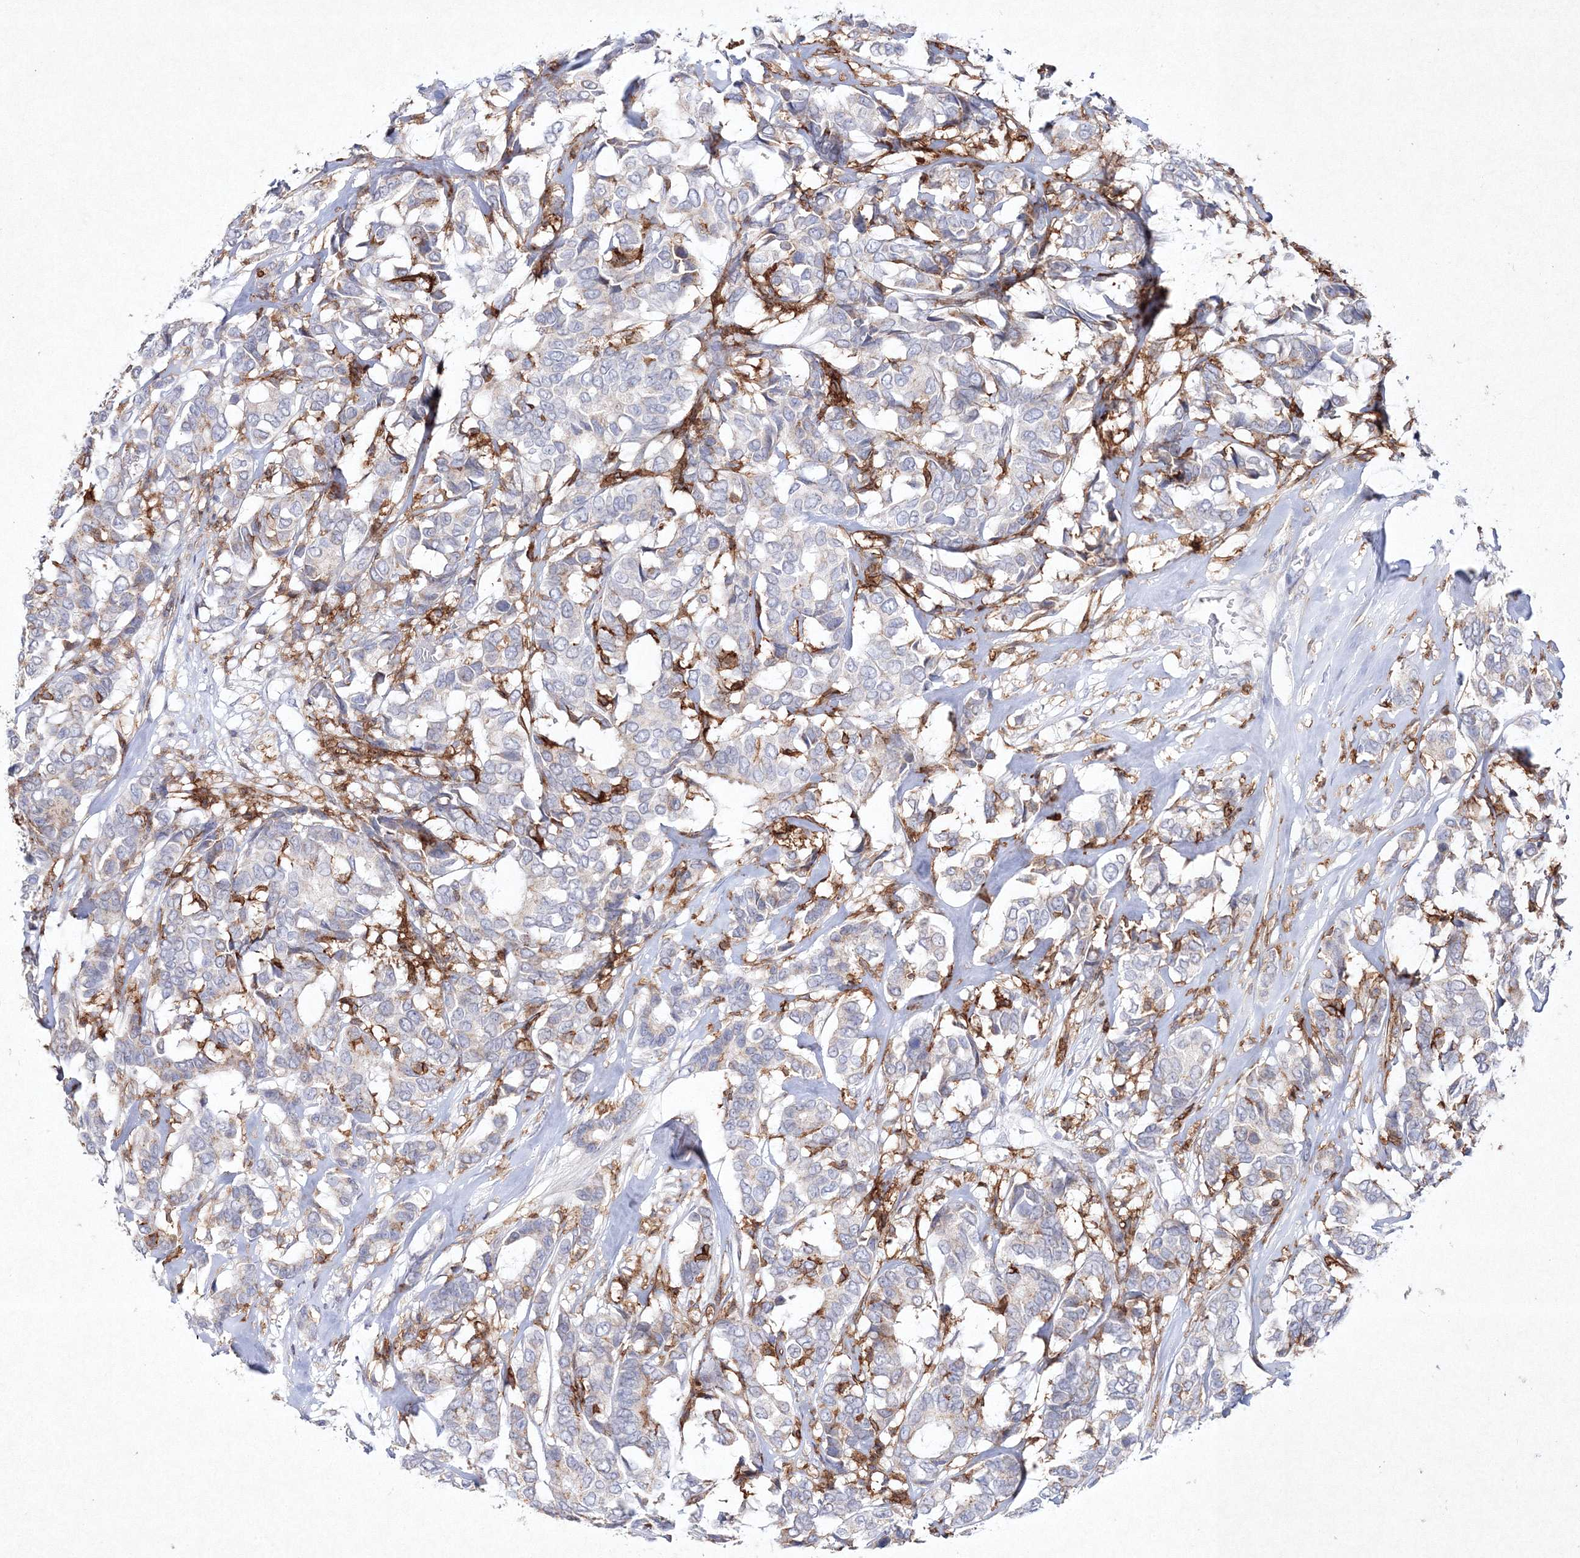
{"staining": {"intensity": "negative", "quantity": "none", "location": "none"}, "tissue": "breast cancer", "cell_type": "Tumor cells", "image_type": "cancer", "snomed": [{"axis": "morphology", "description": "Duct carcinoma"}, {"axis": "topography", "description": "Breast"}], "caption": "This histopathology image is of breast cancer (invasive ductal carcinoma) stained with immunohistochemistry to label a protein in brown with the nuclei are counter-stained blue. There is no expression in tumor cells. The staining is performed using DAB brown chromogen with nuclei counter-stained in using hematoxylin.", "gene": "HCST", "patient": {"sex": "female", "age": 87}}